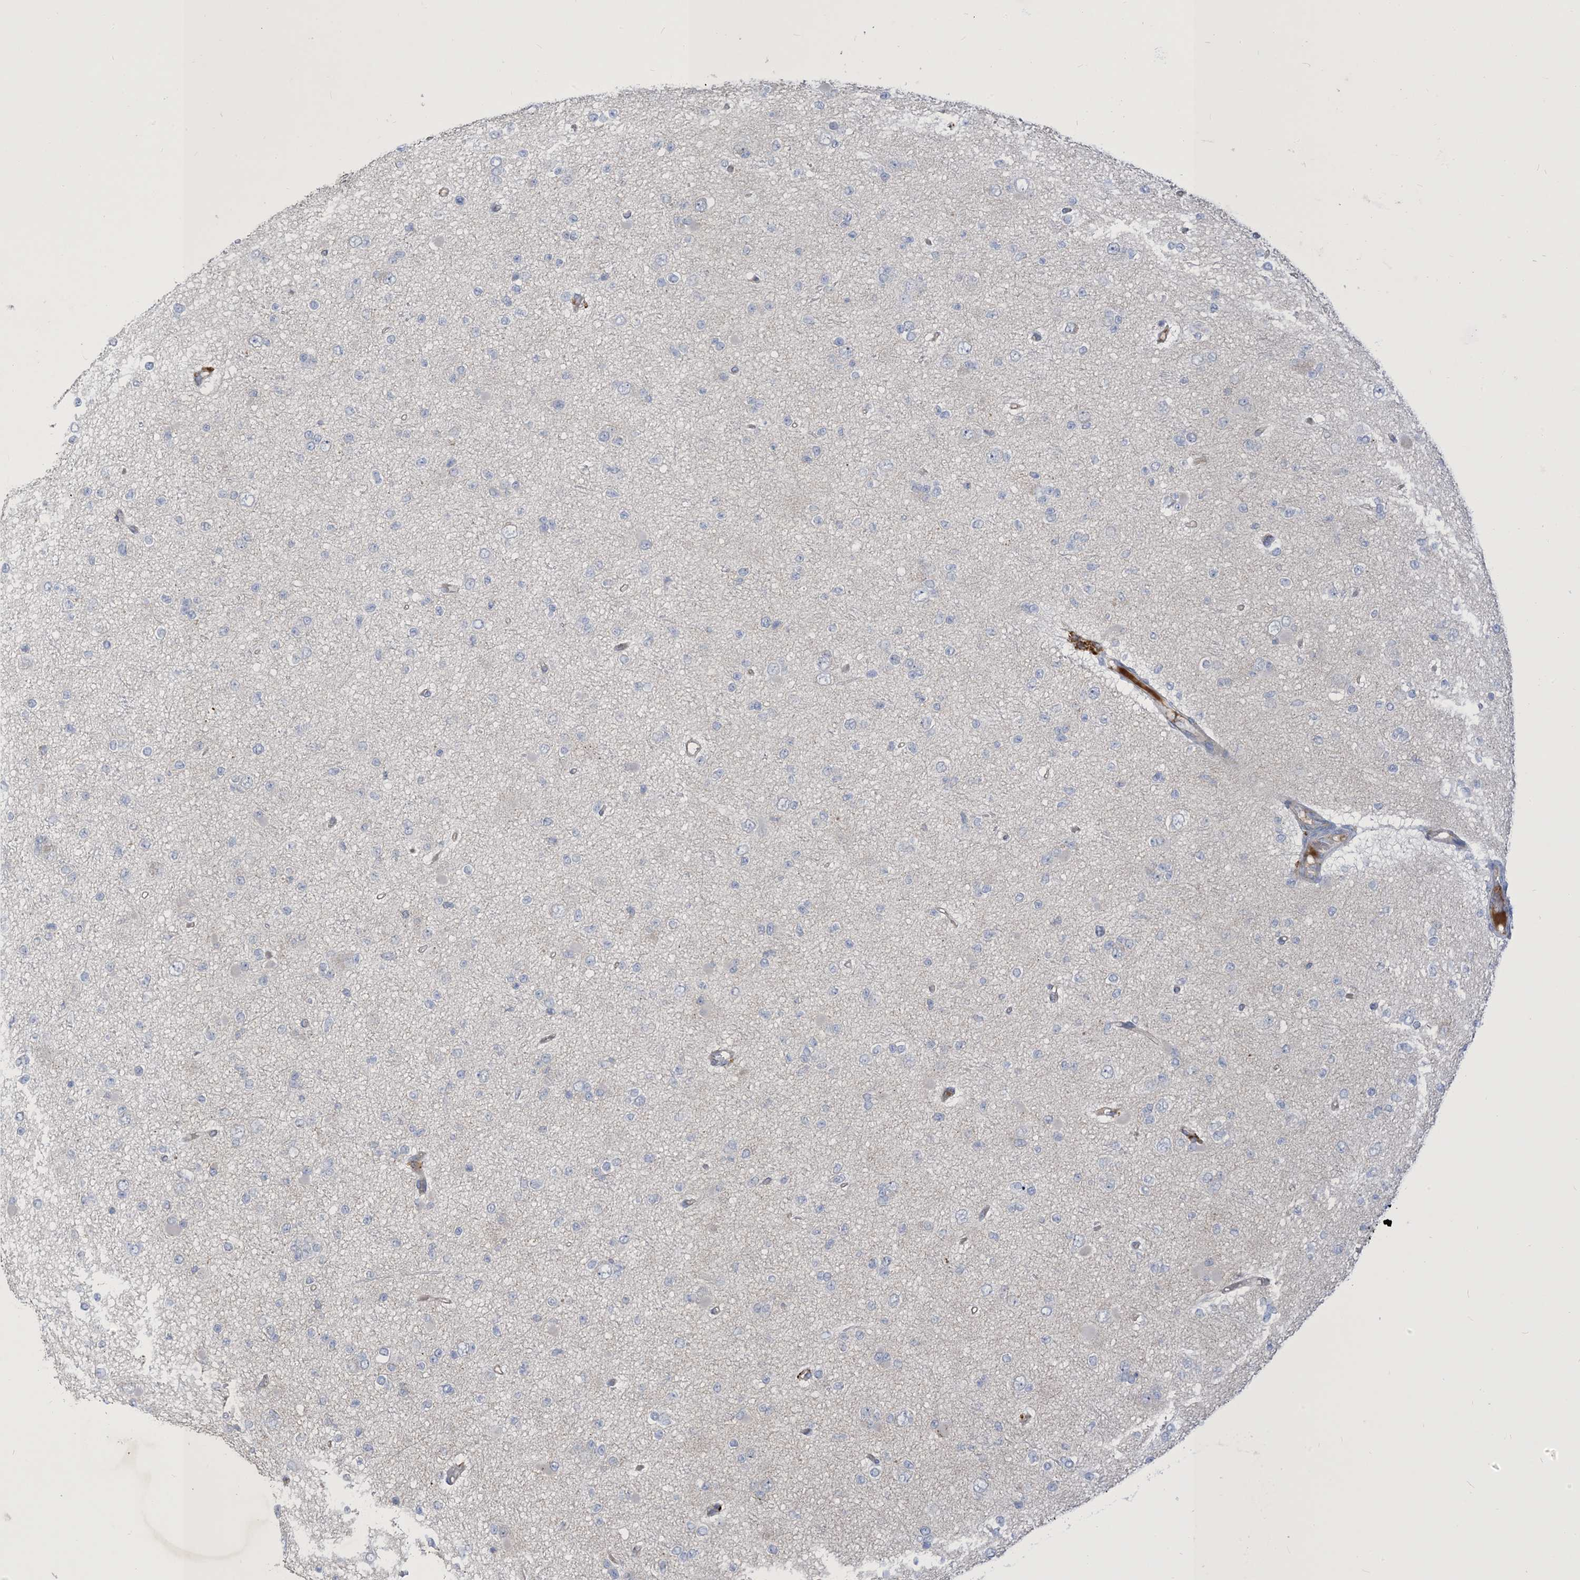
{"staining": {"intensity": "negative", "quantity": "none", "location": "none"}, "tissue": "glioma", "cell_type": "Tumor cells", "image_type": "cancer", "snomed": [{"axis": "morphology", "description": "Glioma, malignant, Low grade"}, {"axis": "topography", "description": "Brain"}], "caption": "Immunohistochemistry (IHC) of malignant glioma (low-grade) shows no staining in tumor cells.", "gene": "PEAR1", "patient": {"sex": "female", "age": 22}}